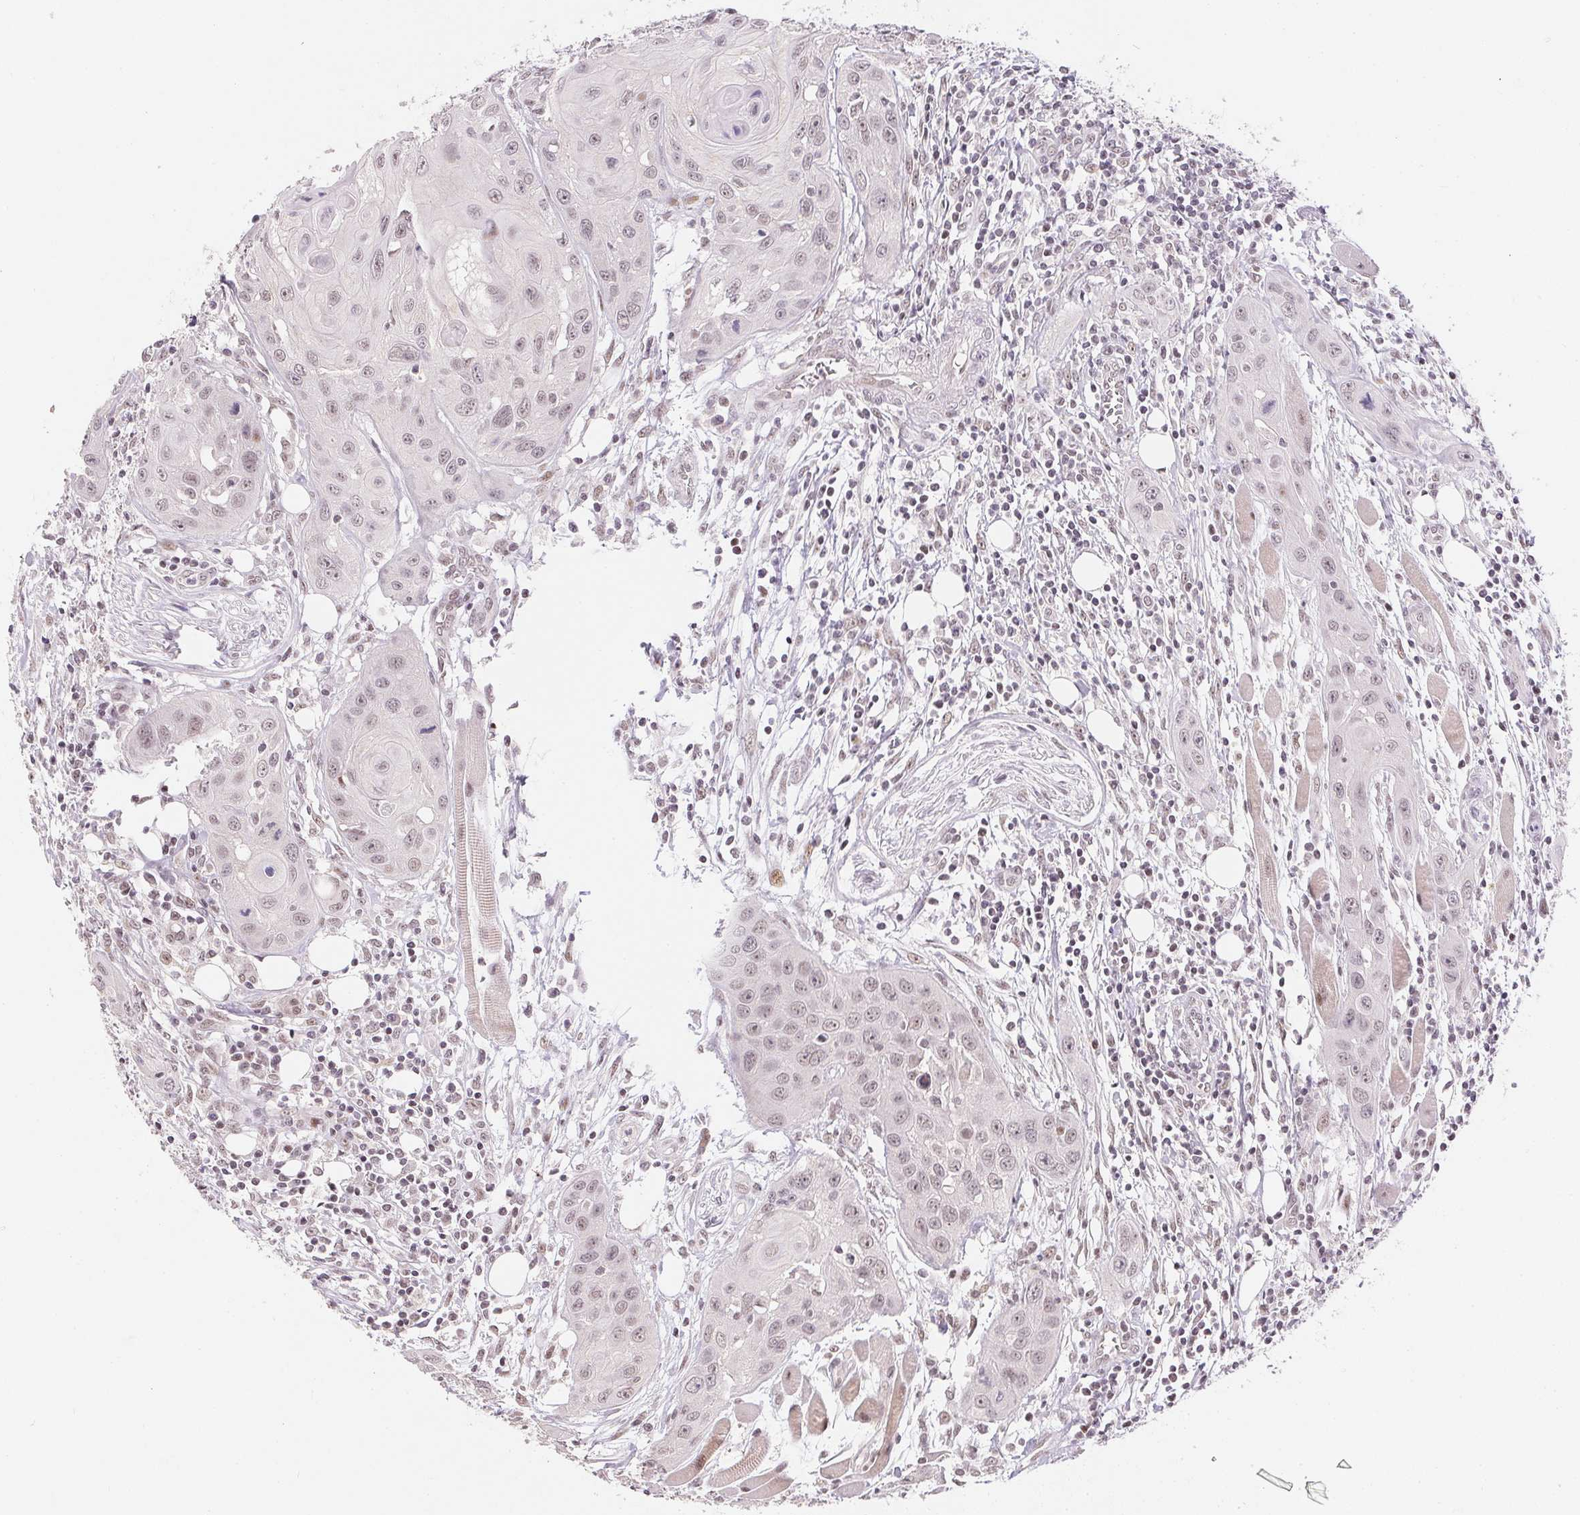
{"staining": {"intensity": "weak", "quantity": "25%-75%", "location": "nuclear"}, "tissue": "head and neck cancer", "cell_type": "Tumor cells", "image_type": "cancer", "snomed": [{"axis": "morphology", "description": "Squamous cell carcinoma, NOS"}, {"axis": "topography", "description": "Oral tissue"}, {"axis": "topography", "description": "Head-Neck"}], "caption": "Immunohistochemical staining of human squamous cell carcinoma (head and neck) exhibits weak nuclear protein staining in approximately 25%-75% of tumor cells. (IHC, brightfield microscopy, high magnification).", "gene": "KDM4D", "patient": {"sex": "male", "age": 58}}